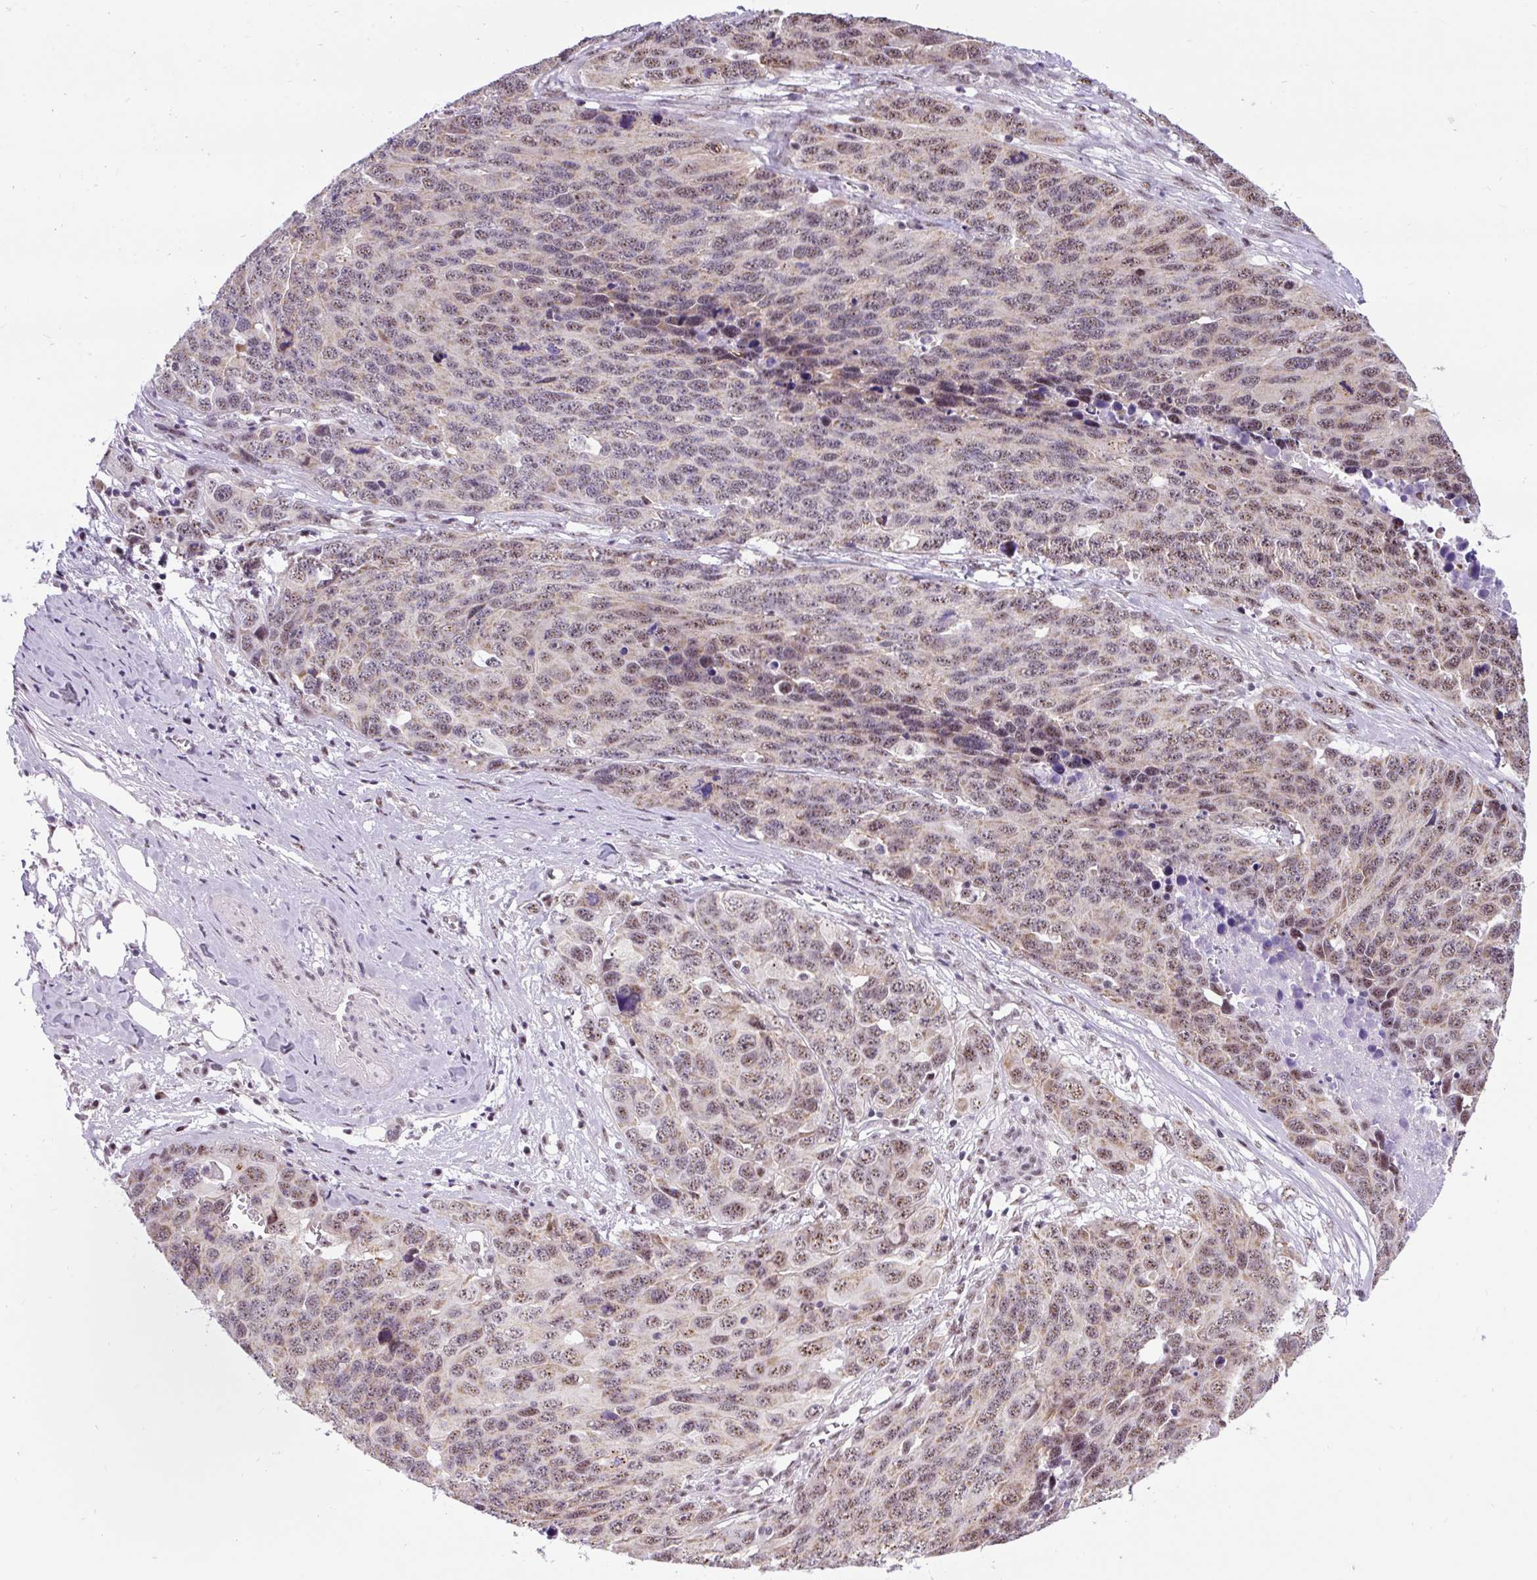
{"staining": {"intensity": "weak", "quantity": "25%-75%", "location": "nuclear"}, "tissue": "ovarian cancer", "cell_type": "Tumor cells", "image_type": "cancer", "snomed": [{"axis": "morphology", "description": "Cystadenocarcinoma, serous, NOS"}, {"axis": "topography", "description": "Ovary"}], "caption": "This is an image of immunohistochemistry (IHC) staining of serous cystadenocarcinoma (ovarian), which shows weak staining in the nuclear of tumor cells.", "gene": "SMC5", "patient": {"sex": "female", "age": 76}}